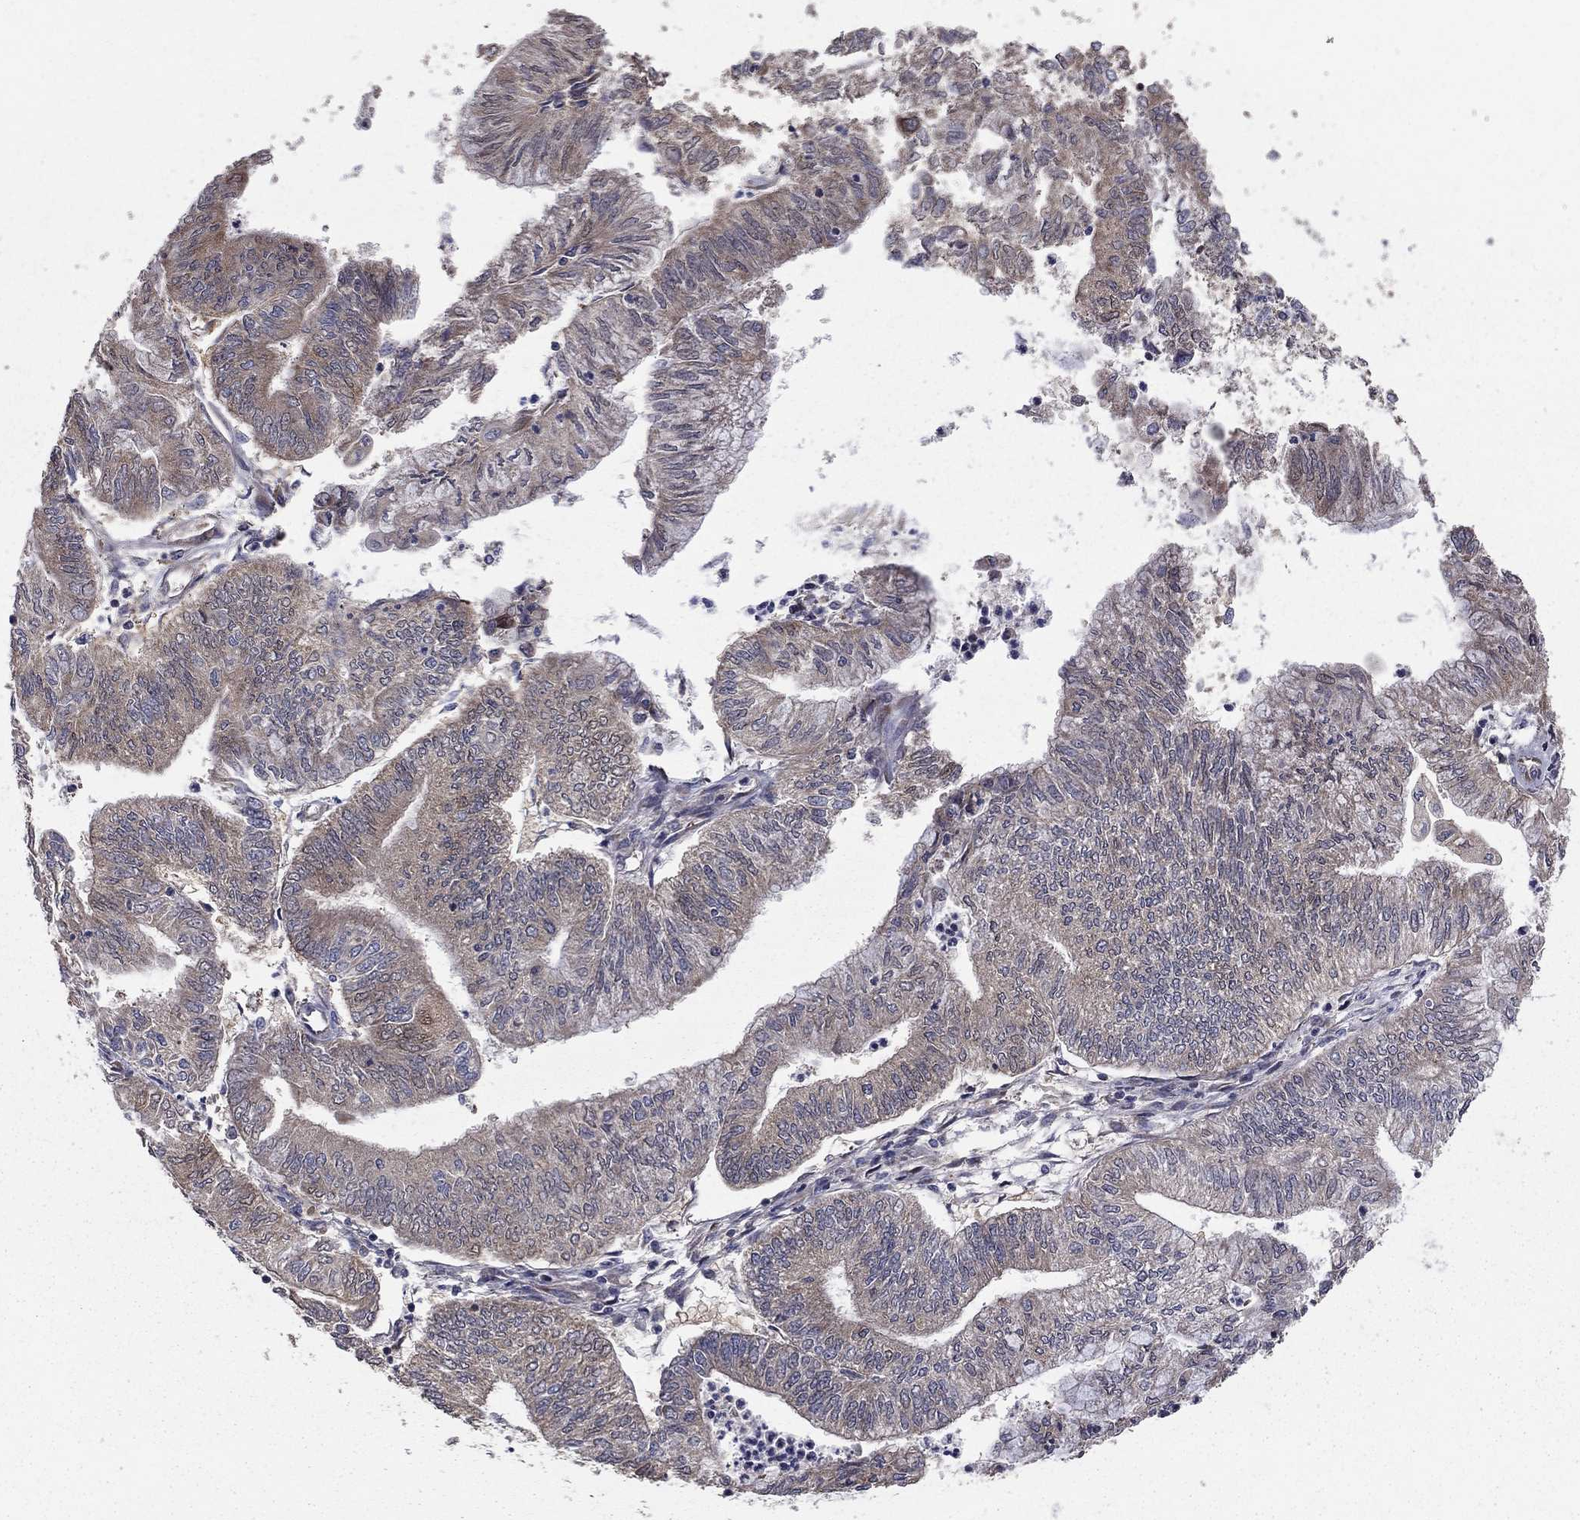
{"staining": {"intensity": "negative", "quantity": "none", "location": "none"}, "tissue": "endometrial cancer", "cell_type": "Tumor cells", "image_type": "cancer", "snomed": [{"axis": "morphology", "description": "Adenocarcinoma, NOS"}, {"axis": "topography", "description": "Endometrium"}], "caption": "An immunohistochemistry (IHC) image of endometrial cancer is shown. There is no staining in tumor cells of endometrial cancer.", "gene": "BABAM2", "patient": {"sex": "female", "age": 59}}